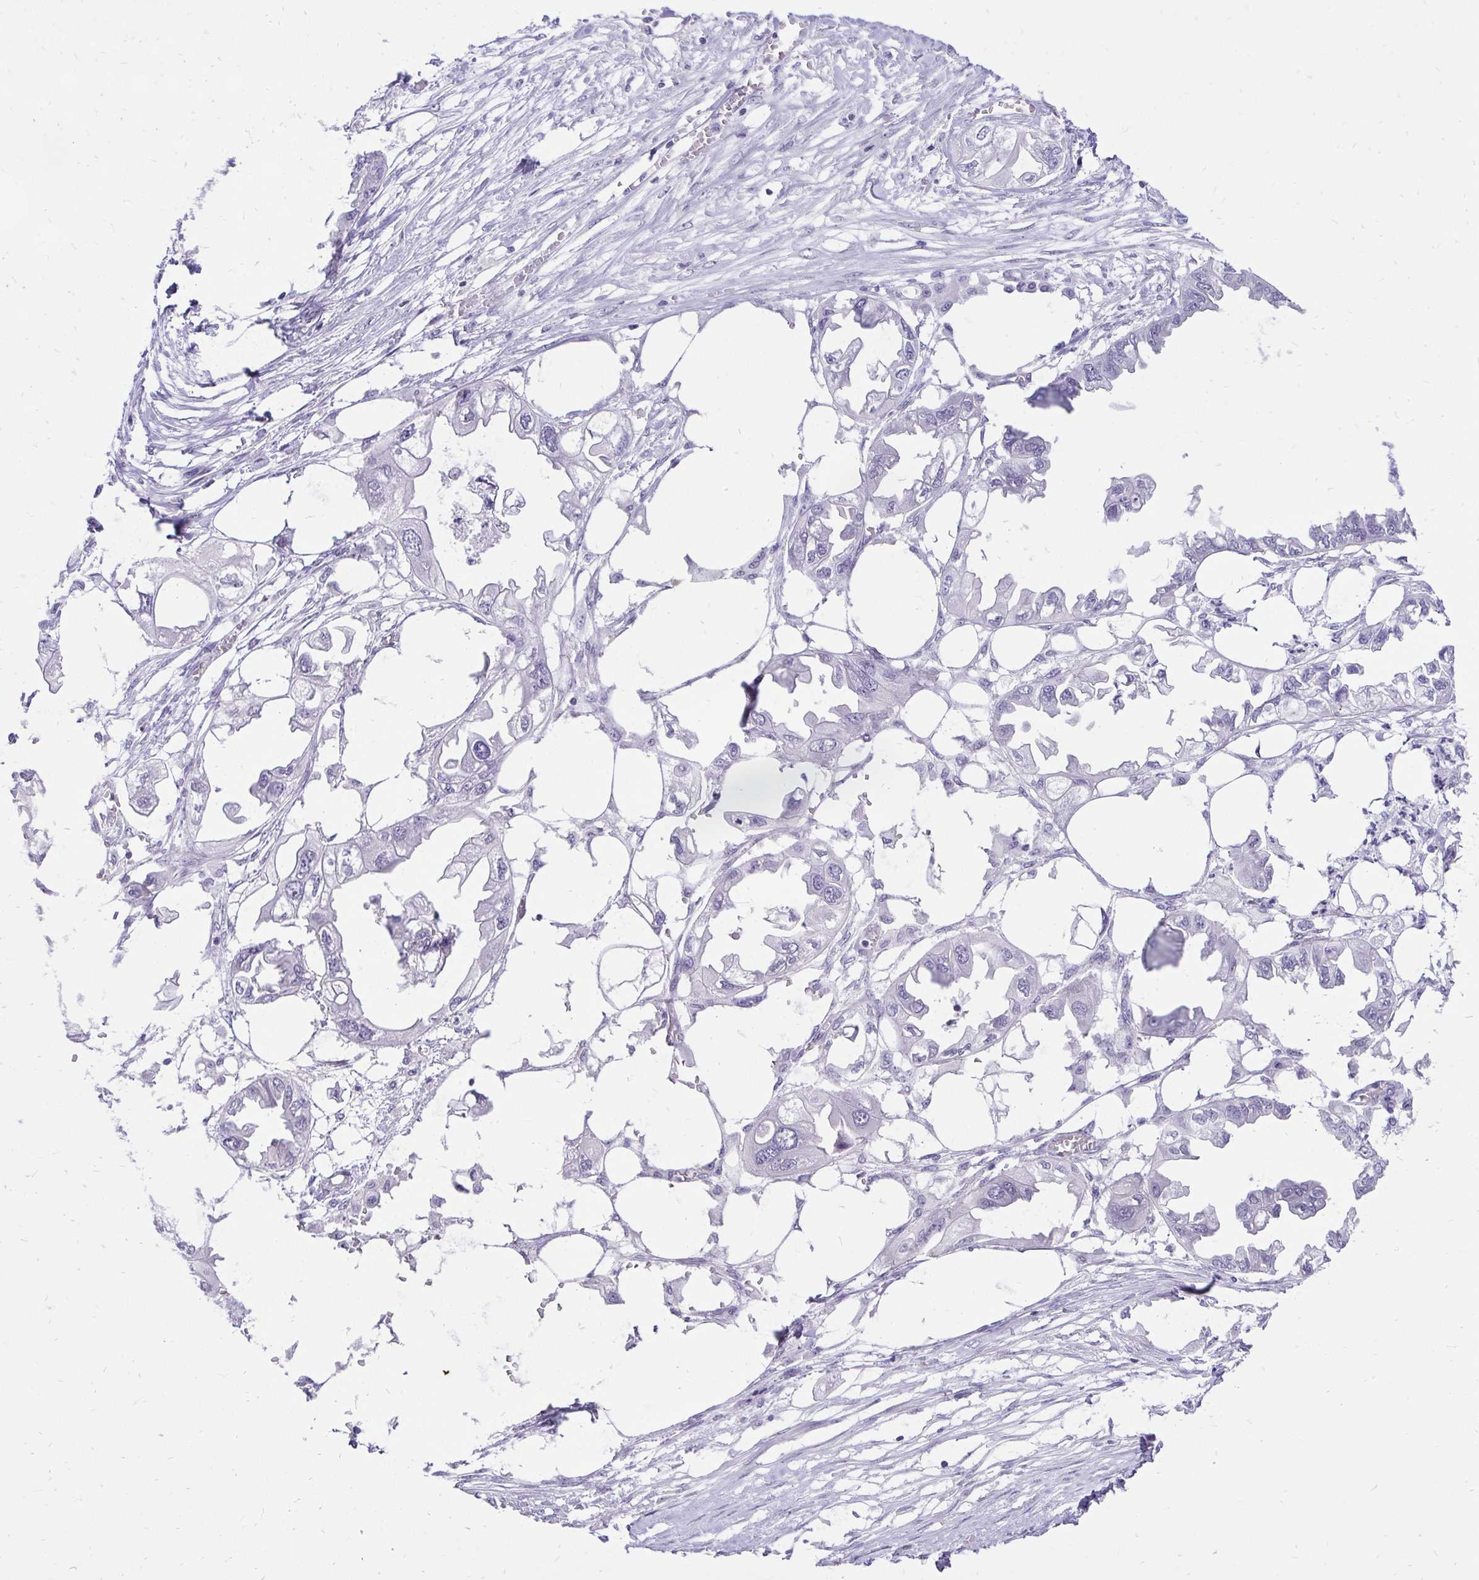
{"staining": {"intensity": "negative", "quantity": "none", "location": "none"}, "tissue": "endometrial cancer", "cell_type": "Tumor cells", "image_type": "cancer", "snomed": [{"axis": "morphology", "description": "Adenocarcinoma, NOS"}, {"axis": "morphology", "description": "Adenocarcinoma, metastatic, NOS"}, {"axis": "topography", "description": "Adipose tissue"}, {"axis": "topography", "description": "Endometrium"}], "caption": "Photomicrograph shows no protein positivity in tumor cells of endometrial cancer tissue.", "gene": "ZNF860", "patient": {"sex": "female", "age": 67}}